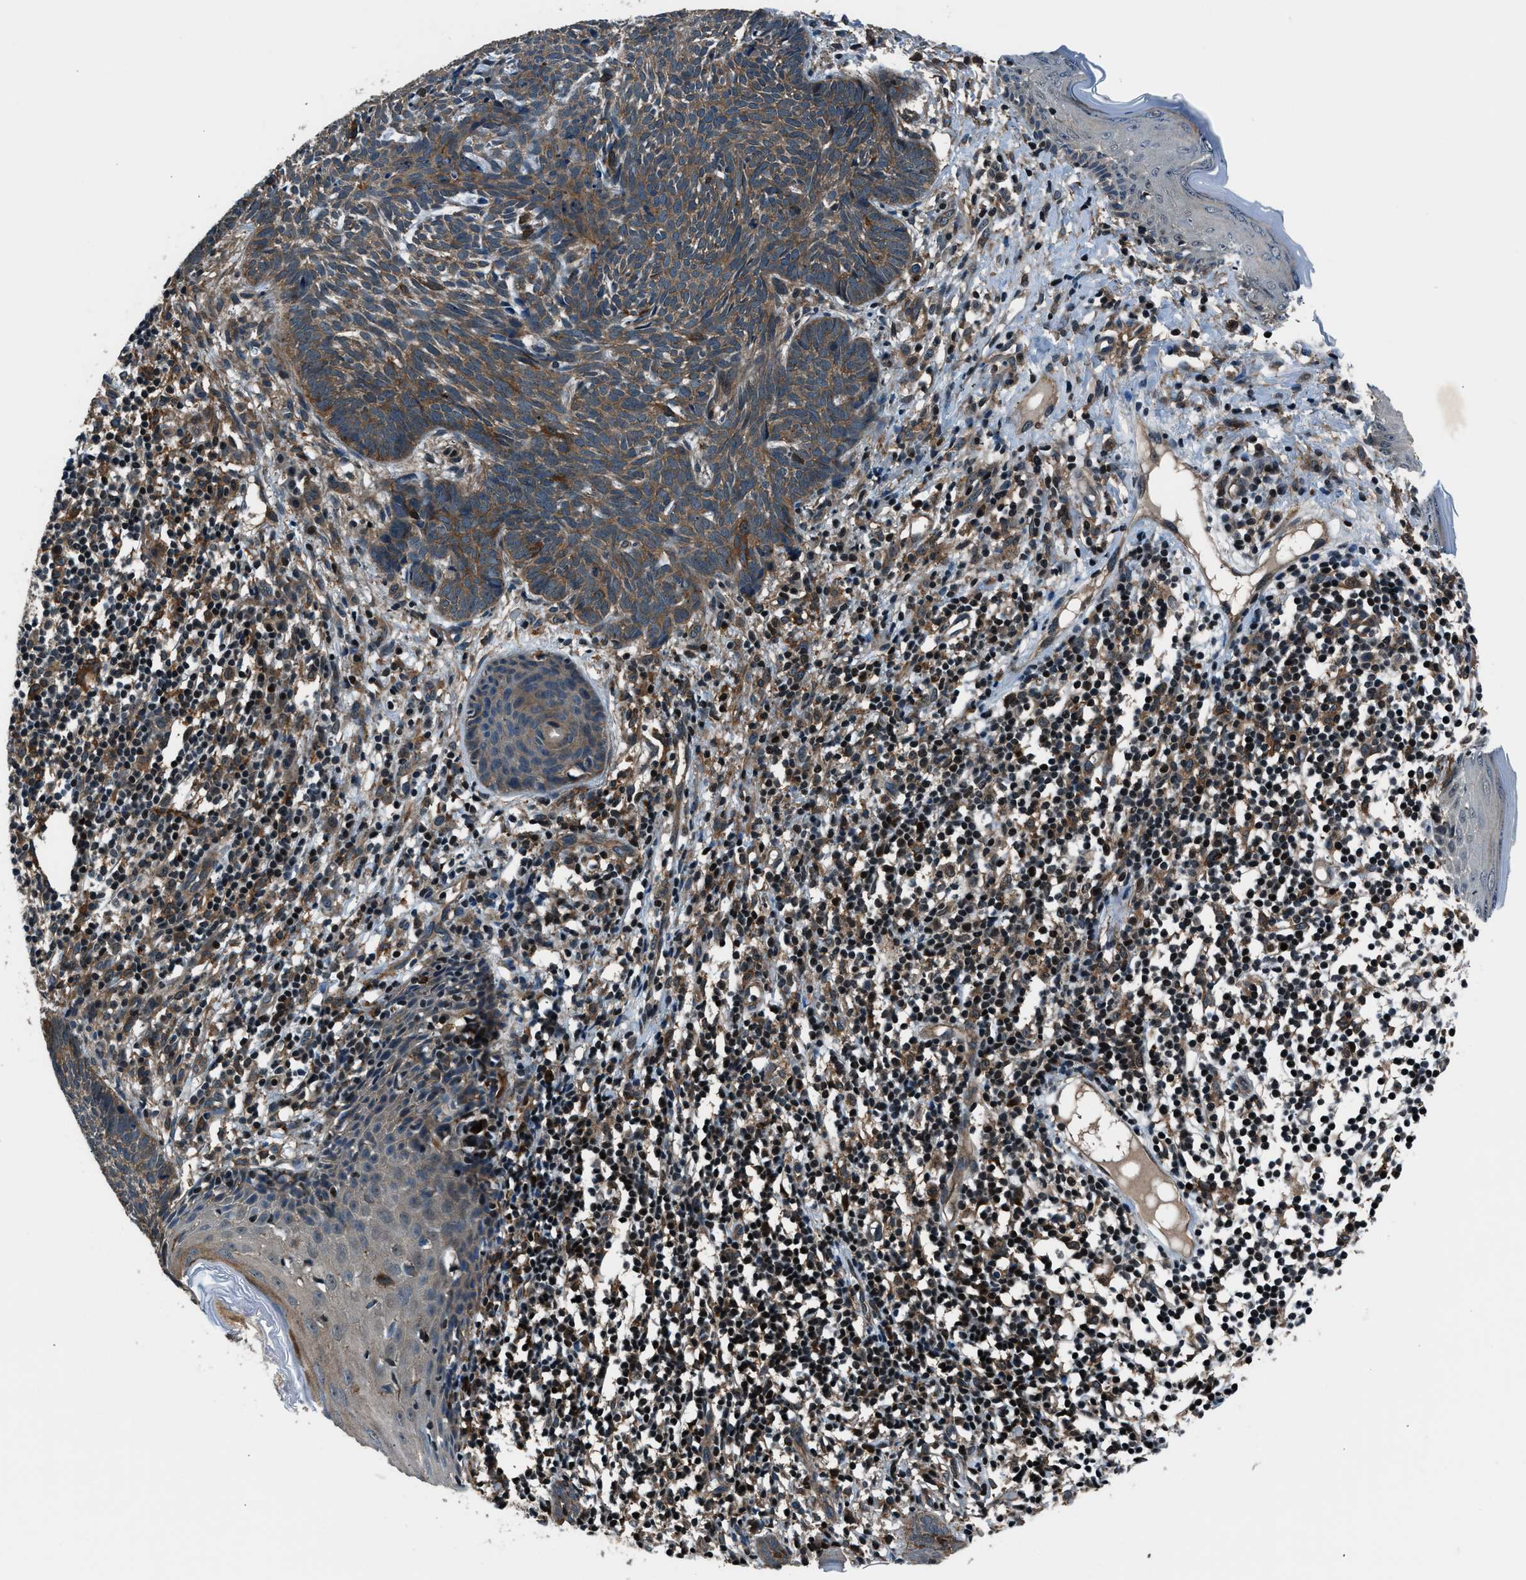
{"staining": {"intensity": "moderate", "quantity": ">75%", "location": "cytoplasmic/membranous"}, "tissue": "skin cancer", "cell_type": "Tumor cells", "image_type": "cancer", "snomed": [{"axis": "morphology", "description": "Basal cell carcinoma"}, {"axis": "topography", "description": "Skin"}], "caption": "Basal cell carcinoma (skin) stained with DAB (3,3'-diaminobenzidine) immunohistochemistry (IHC) displays medium levels of moderate cytoplasmic/membranous expression in about >75% of tumor cells.", "gene": "ARHGEF11", "patient": {"sex": "male", "age": 60}}